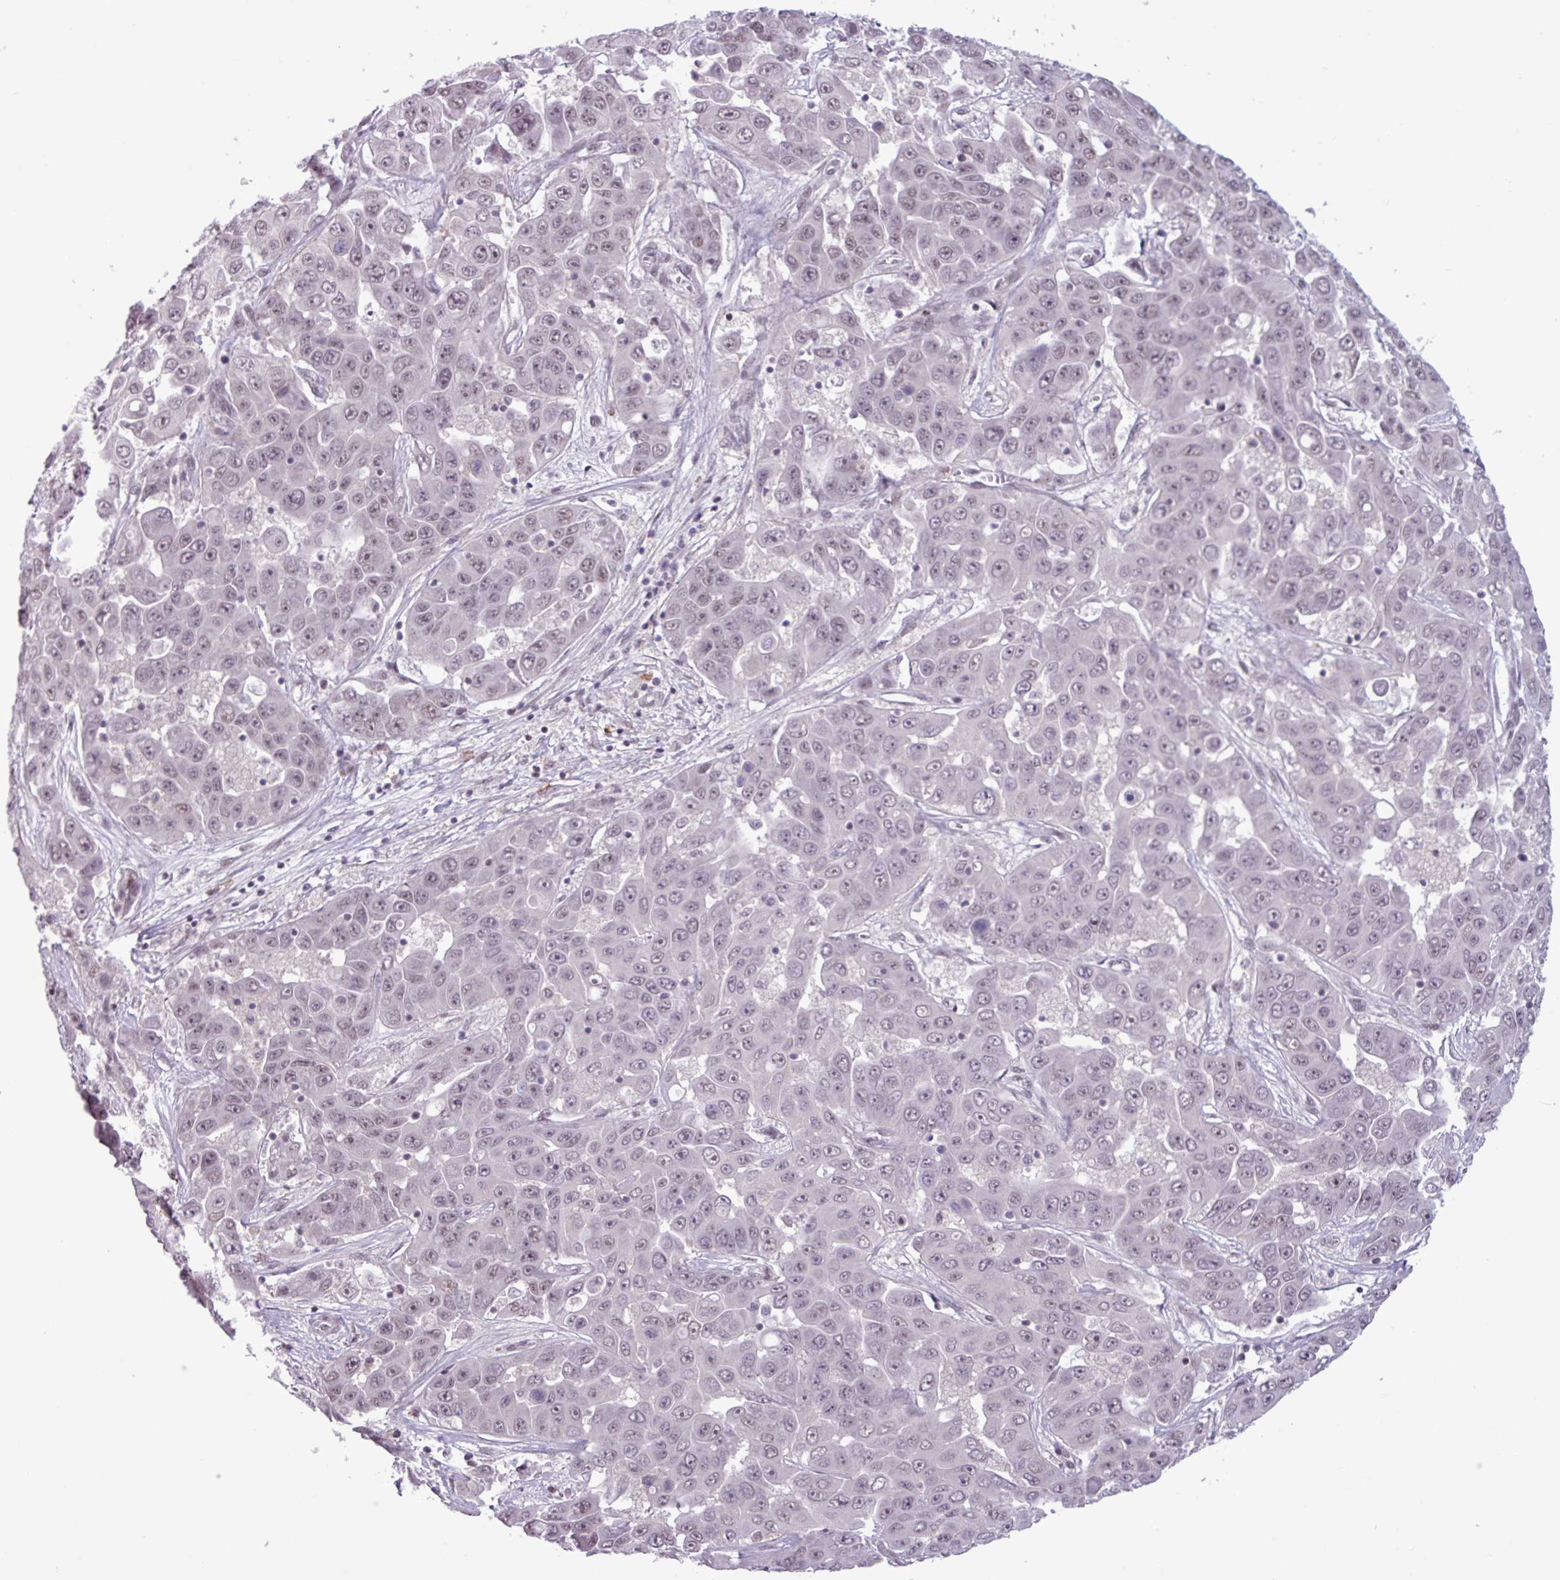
{"staining": {"intensity": "weak", "quantity": "25%-75%", "location": "nuclear"}, "tissue": "liver cancer", "cell_type": "Tumor cells", "image_type": "cancer", "snomed": [{"axis": "morphology", "description": "Cholangiocarcinoma"}, {"axis": "topography", "description": "Liver"}], "caption": "Immunohistochemistry (IHC) (DAB) staining of liver cancer (cholangiocarcinoma) demonstrates weak nuclear protein expression in about 25%-75% of tumor cells.", "gene": "NOTCH2", "patient": {"sex": "female", "age": 52}}